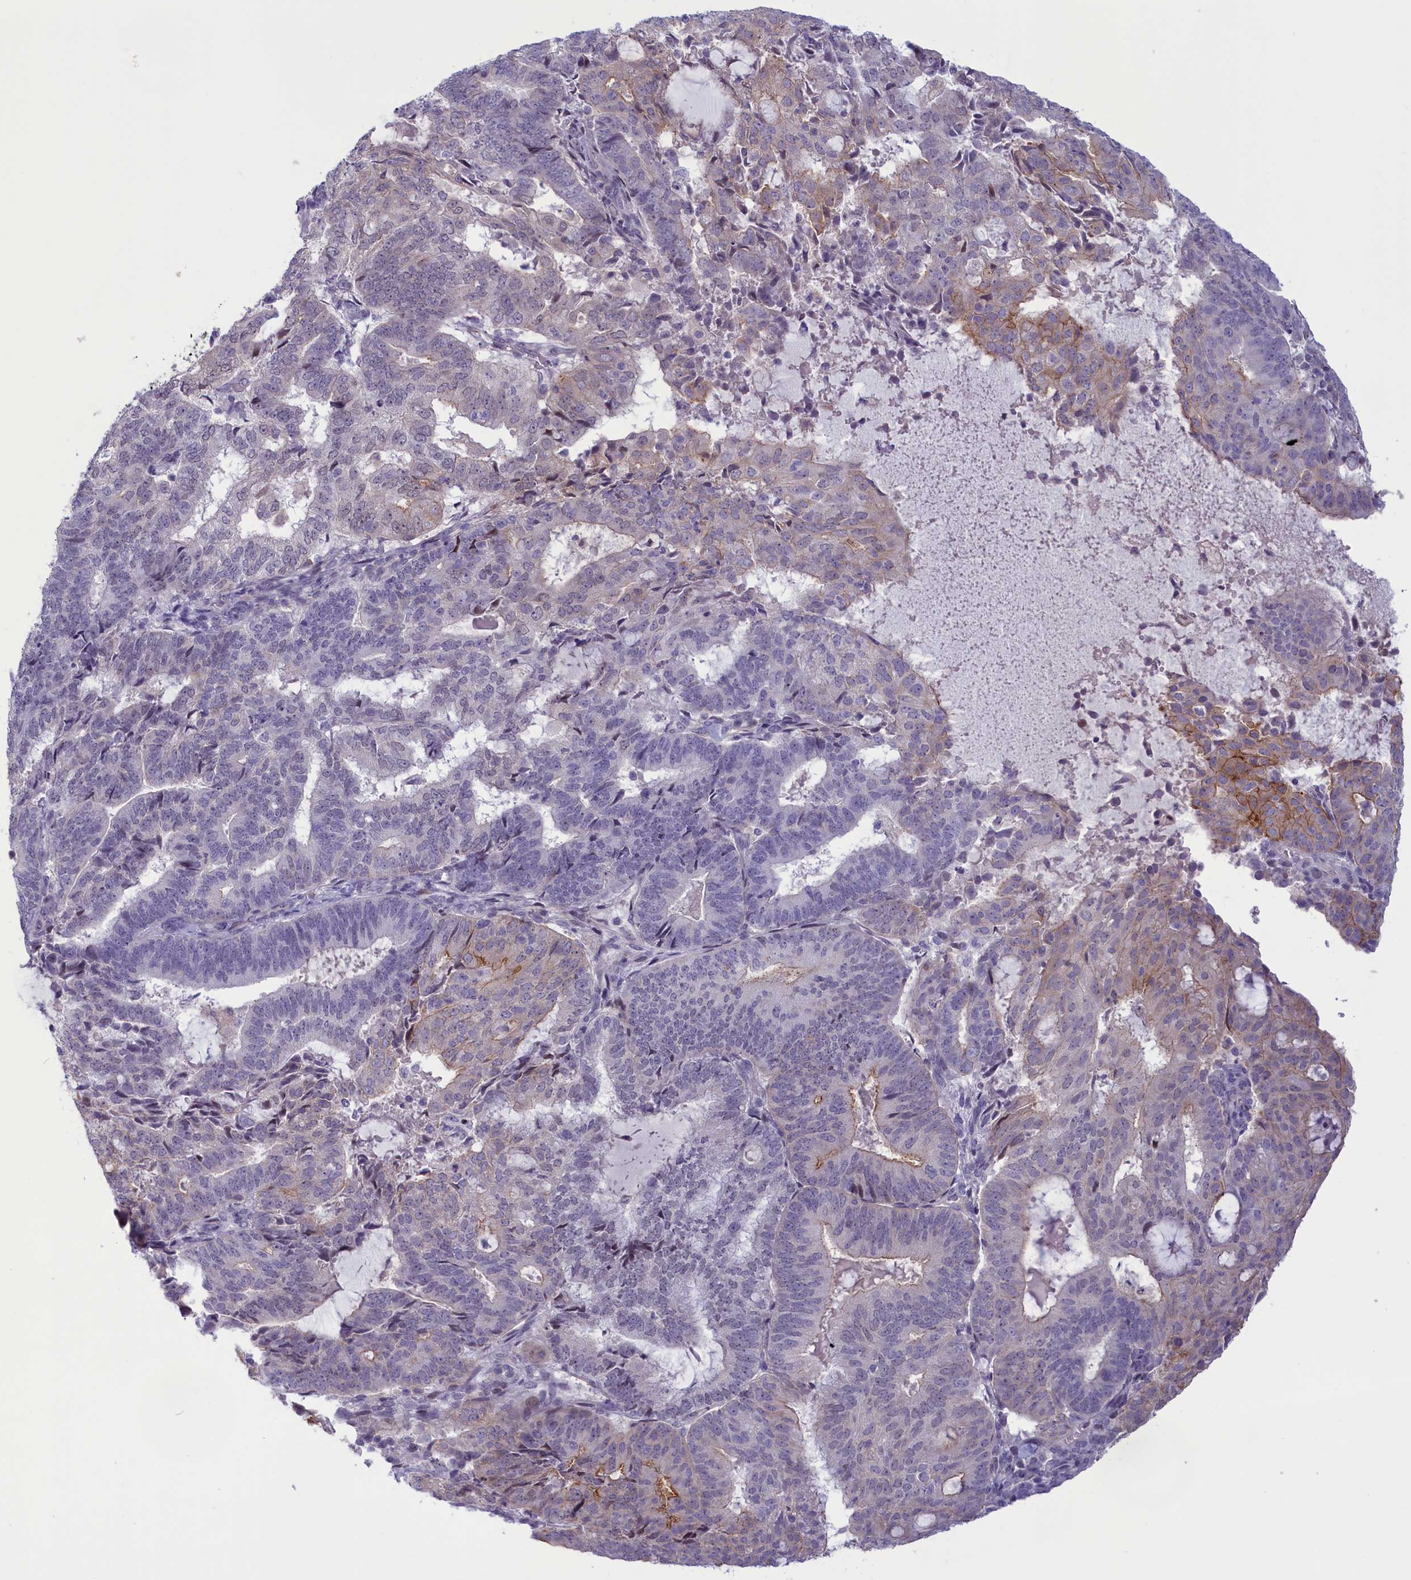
{"staining": {"intensity": "moderate", "quantity": "<25%", "location": "cytoplasmic/membranous"}, "tissue": "endometrial cancer", "cell_type": "Tumor cells", "image_type": "cancer", "snomed": [{"axis": "morphology", "description": "Adenocarcinoma, NOS"}, {"axis": "topography", "description": "Endometrium"}], "caption": "IHC micrograph of neoplastic tissue: endometrial adenocarcinoma stained using IHC demonstrates low levels of moderate protein expression localized specifically in the cytoplasmic/membranous of tumor cells, appearing as a cytoplasmic/membranous brown color.", "gene": "CORO2A", "patient": {"sex": "female", "age": 70}}